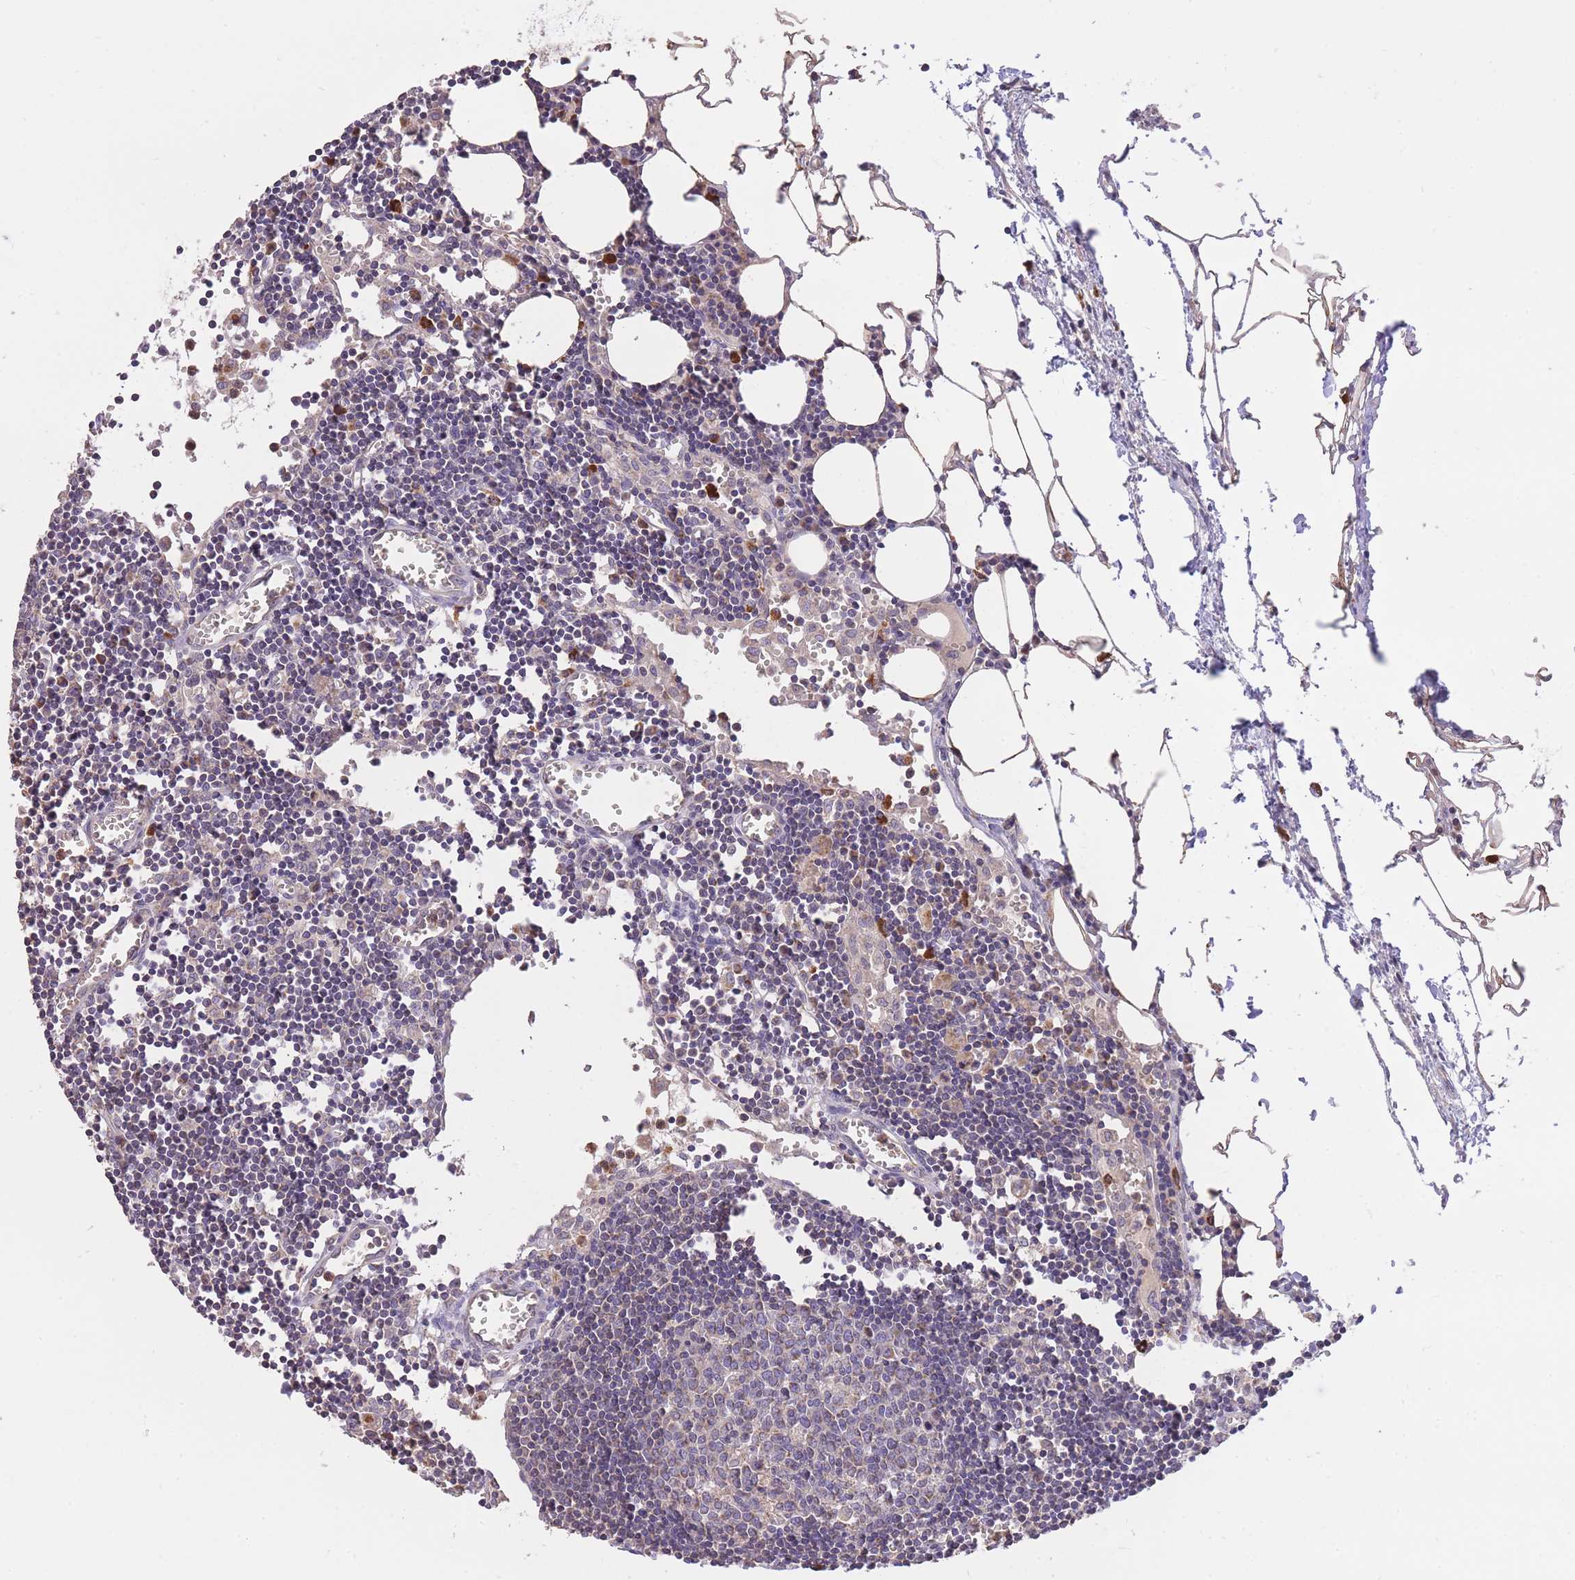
{"staining": {"intensity": "negative", "quantity": "none", "location": "none"}, "tissue": "lymph node", "cell_type": "Germinal center cells", "image_type": "normal", "snomed": [{"axis": "morphology", "description": "Normal tissue, NOS"}, {"axis": "topography", "description": "Lymph node"}], "caption": "IHC of benign lymph node reveals no staining in germinal center cells. (DAB (3,3'-diaminobenzidine) IHC visualized using brightfield microscopy, high magnification).", "gene": "PREP", "patient": {"sex": "male", "age": 62}}